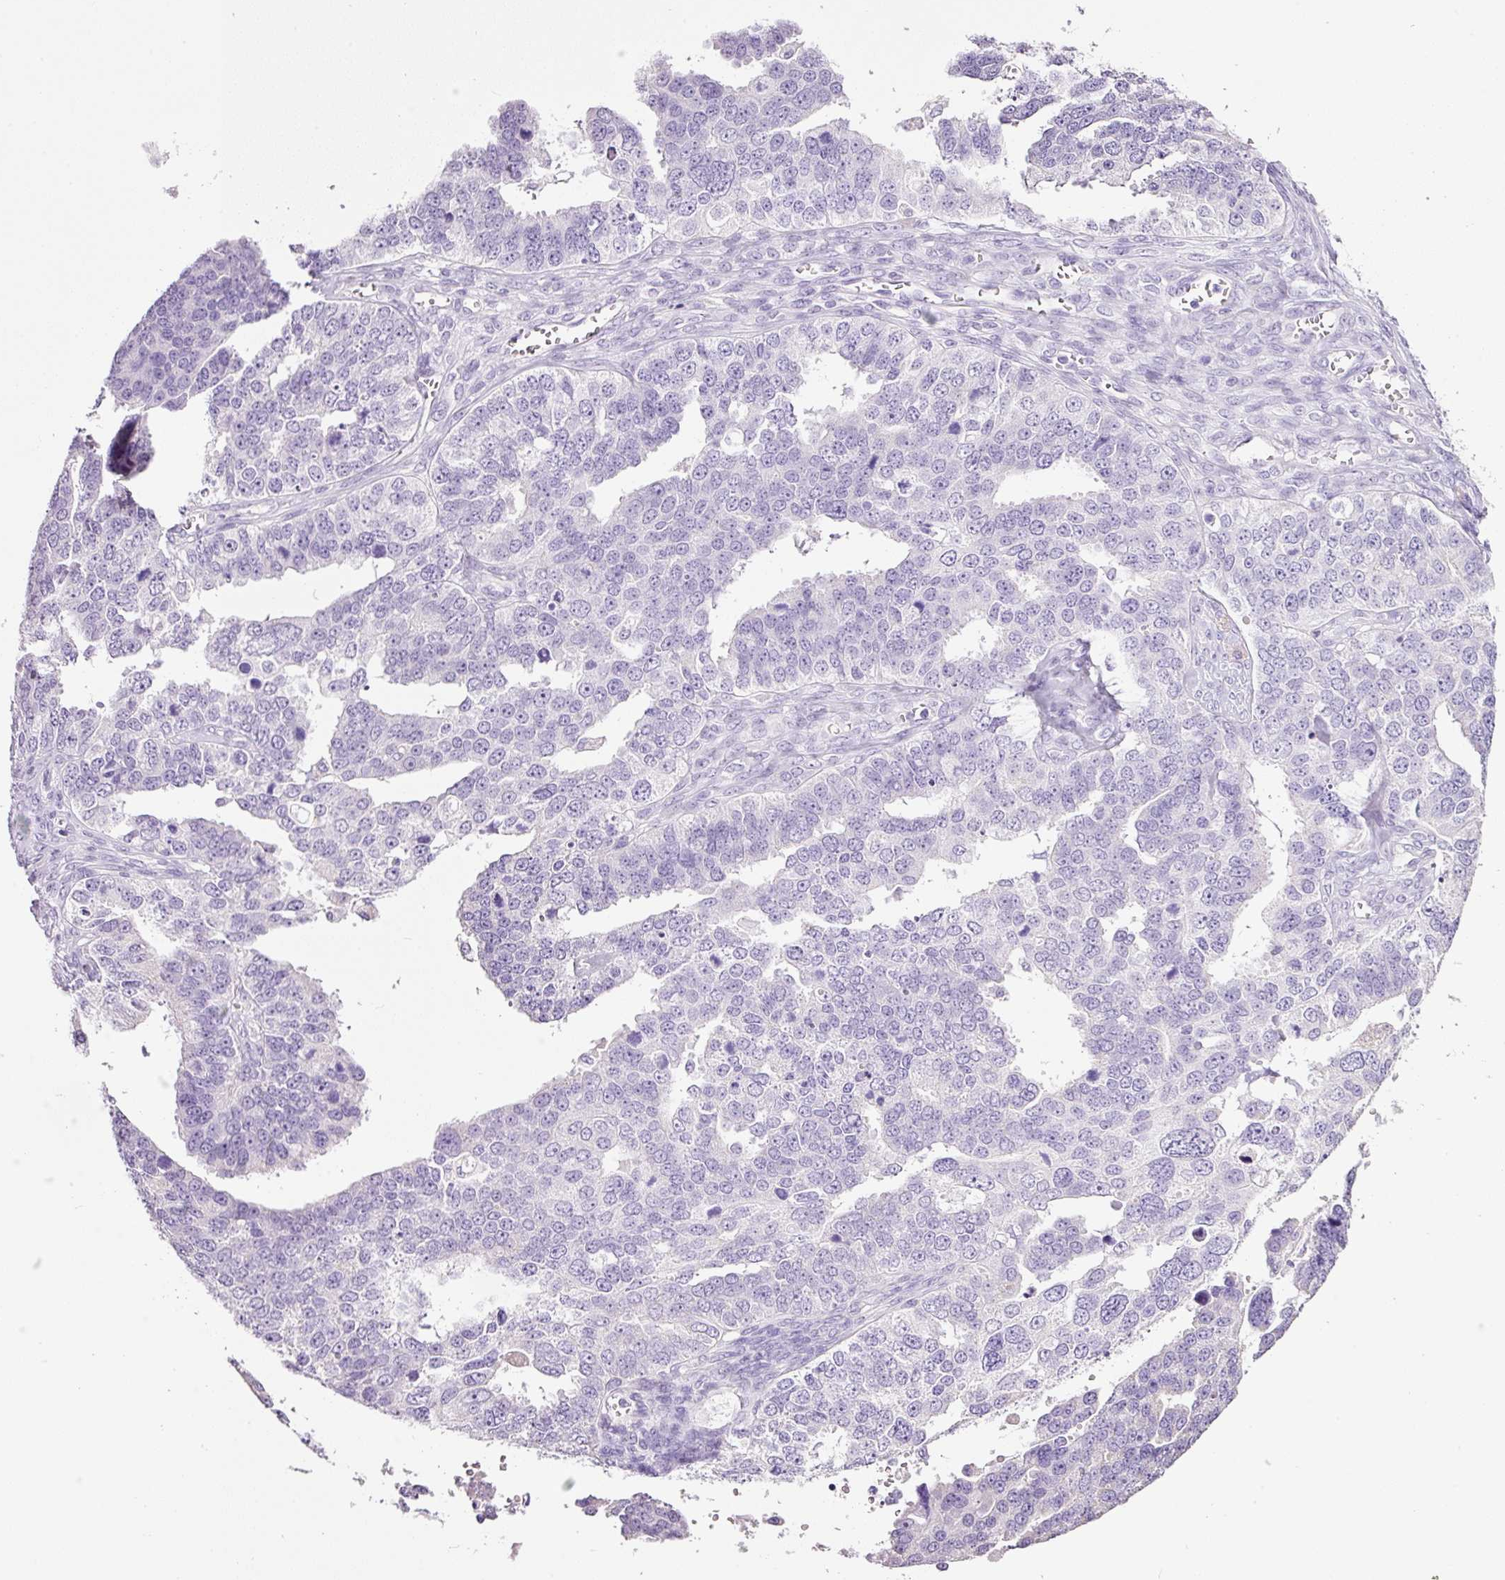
{"staining": {"intensity": "negative", "quantity": "none", "location": "none"}, "tissue": "ovarian cancer", "cell_type": "Tumor cells", "image_type": "cancer", "snomed": [{"axis": "morphology", "description": "Cystadenocarcinoma, serous, NOS"}, {"axis": "topography", "description": "Ovary"}], "caption": "The immunohistochemistry image has no significant staining in tumor cells of ovarian cancer (serous cystadenocarcinoma) tissue.", "gene": "BSND", "patient": {"sex": "female", "age": 76}}